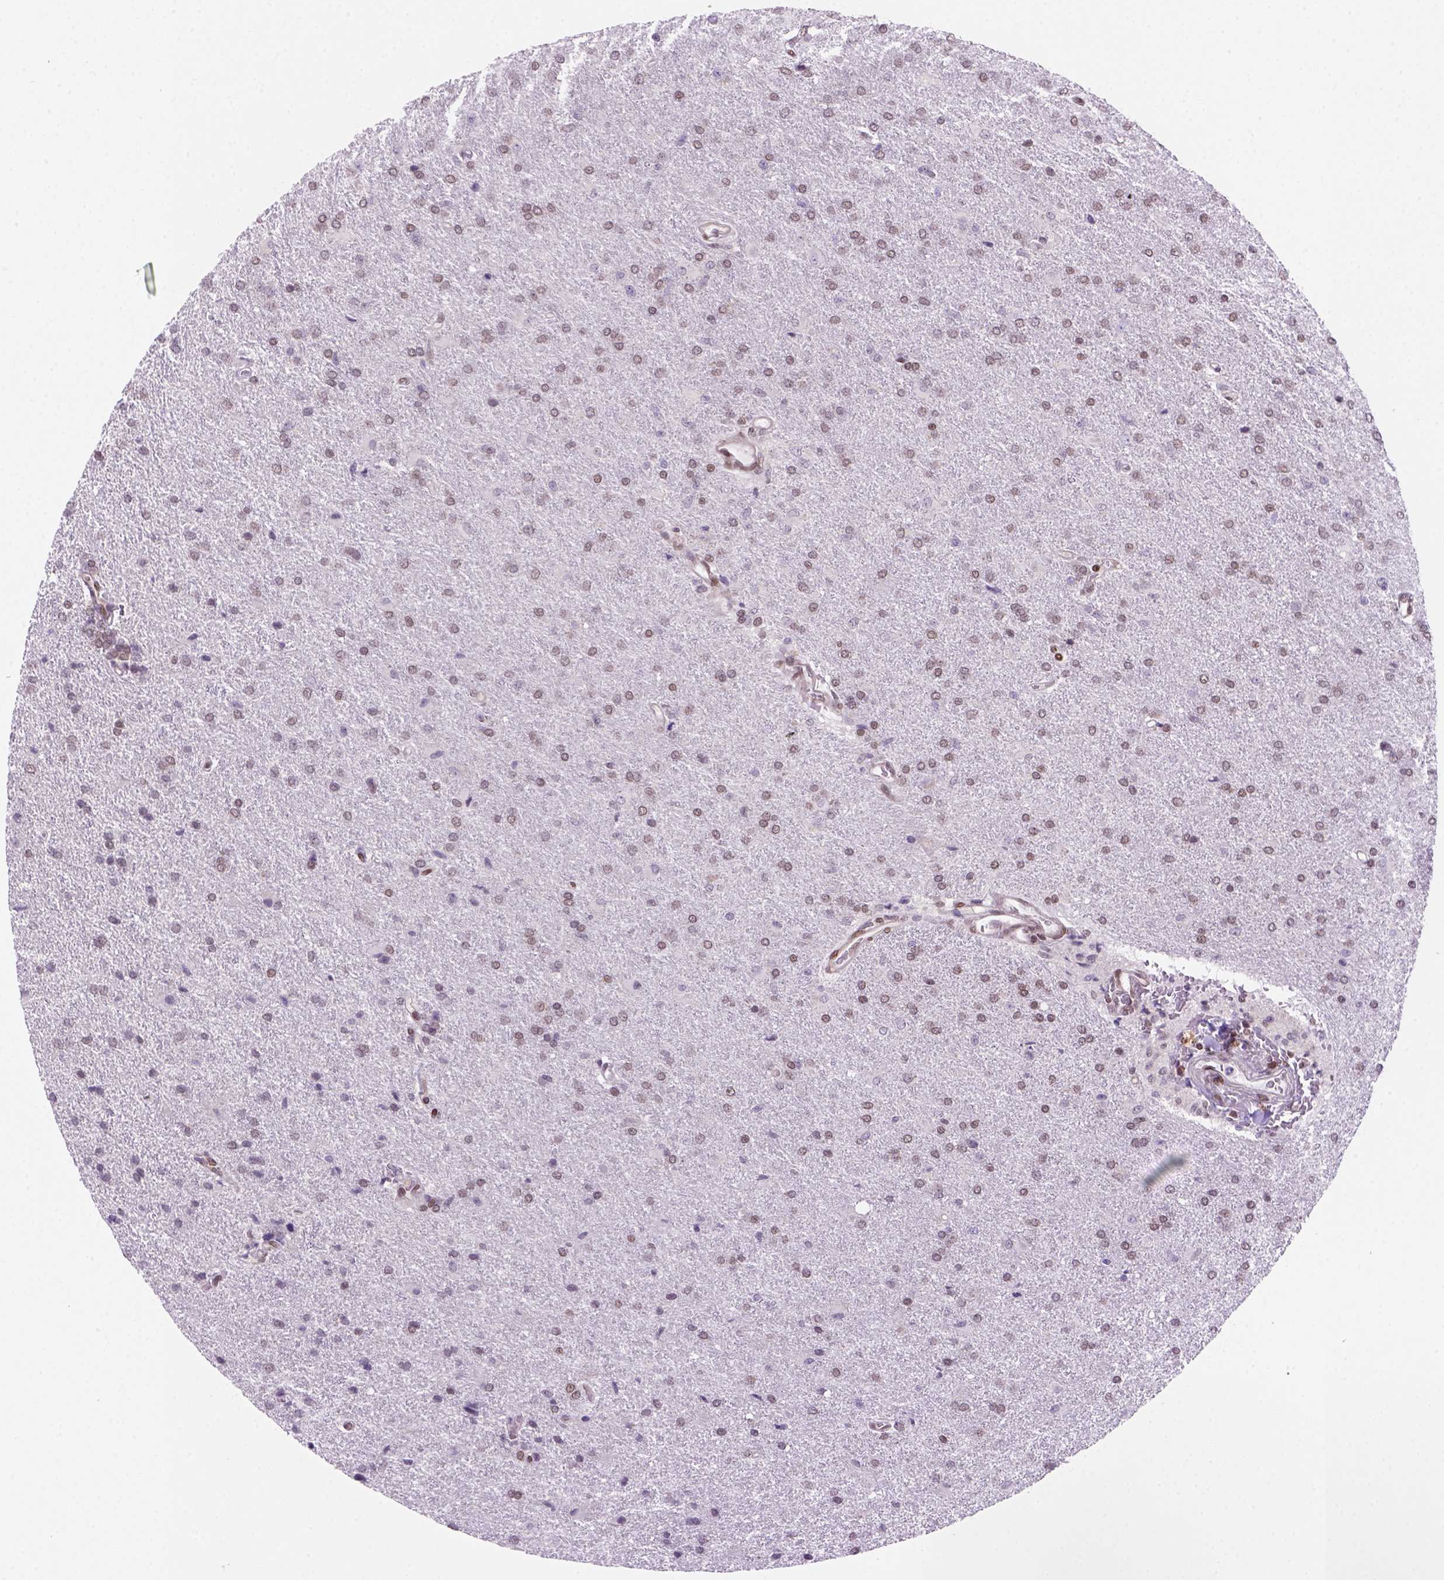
{"staining": {"intensity": "weak", "quantity": "25%-75%", "location": "nuclear"}, "tissue": "glioma", "cell_type": "Tumor cells", "image_type": "cancer", "snomed": [{"axis": "morphology", "description": "Glioma, malignant, High grade"}, {"axis": "topography", "description": "Brain"}], "caption": "This photomicrograph reveals immunohistochemistry staining of glioma, with low weak nuclear positivity in approximately 25%-75% of tumor cells.", "gene": "MGMT", "patient": {"sex": "male", "age": 68}}